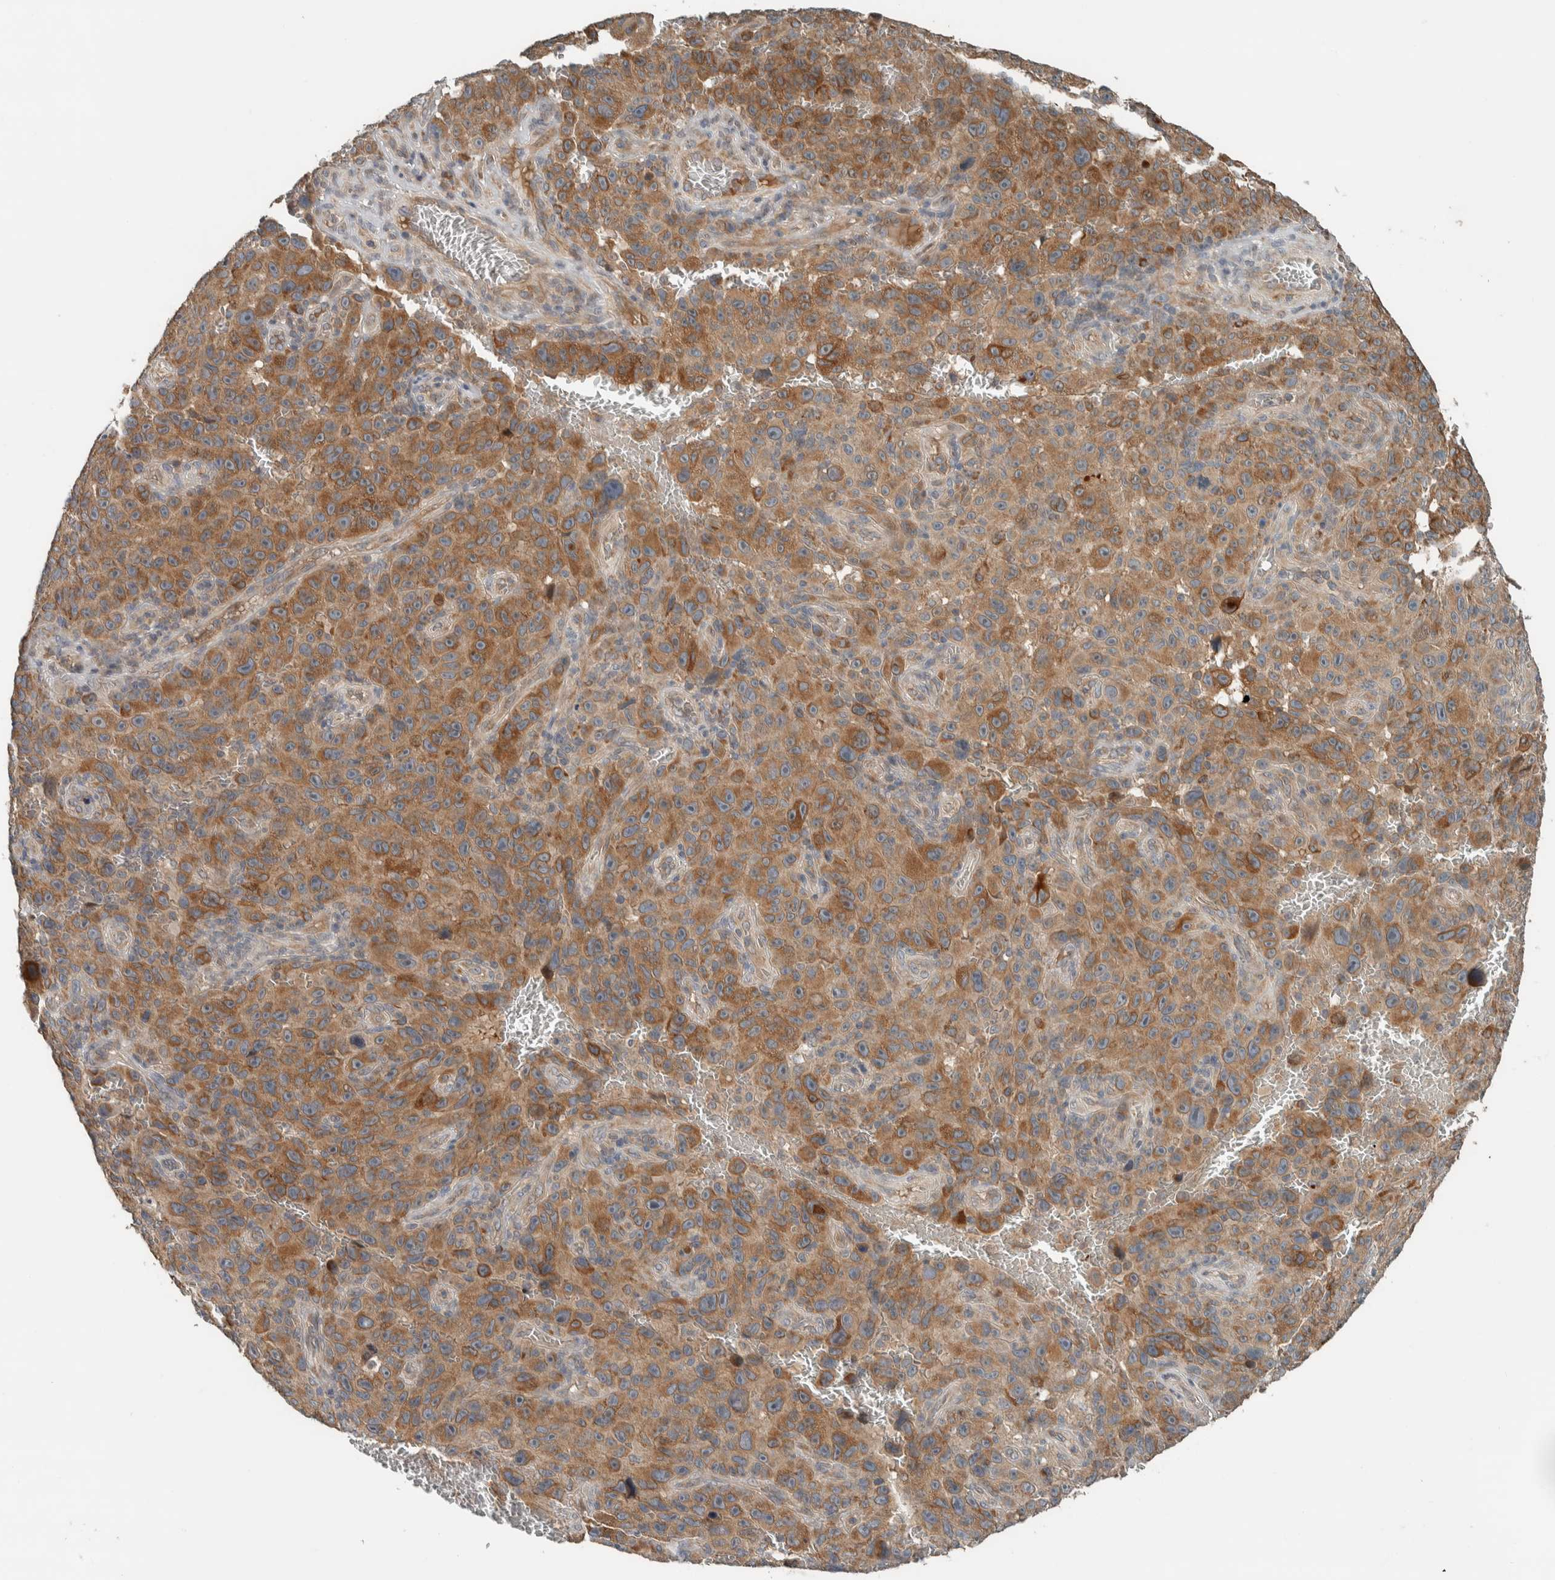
{"staining": {"intensity": "moderate", "quantity": ">75%", "location": "cytoplasmic/membranous"}, "tissue": "melanoma", "cell_type": "Tumor cells", "image_type": "cancer", "snomed": [{"axis": "morphology", "description": "Malignant melanoma, NOS"}, {"axis": "topography", "description": "Skin"}], "caption": "A high-resolution image shows IHC staining of malignant melanoma, which exhibits moderate cytoplasmic/membranous expression in approximately >75% of tumor cells. (IHC, brightfield microscopy, high magnification).", "gene": "NBR1", "patient": {"sex": "female", "age": 82}}